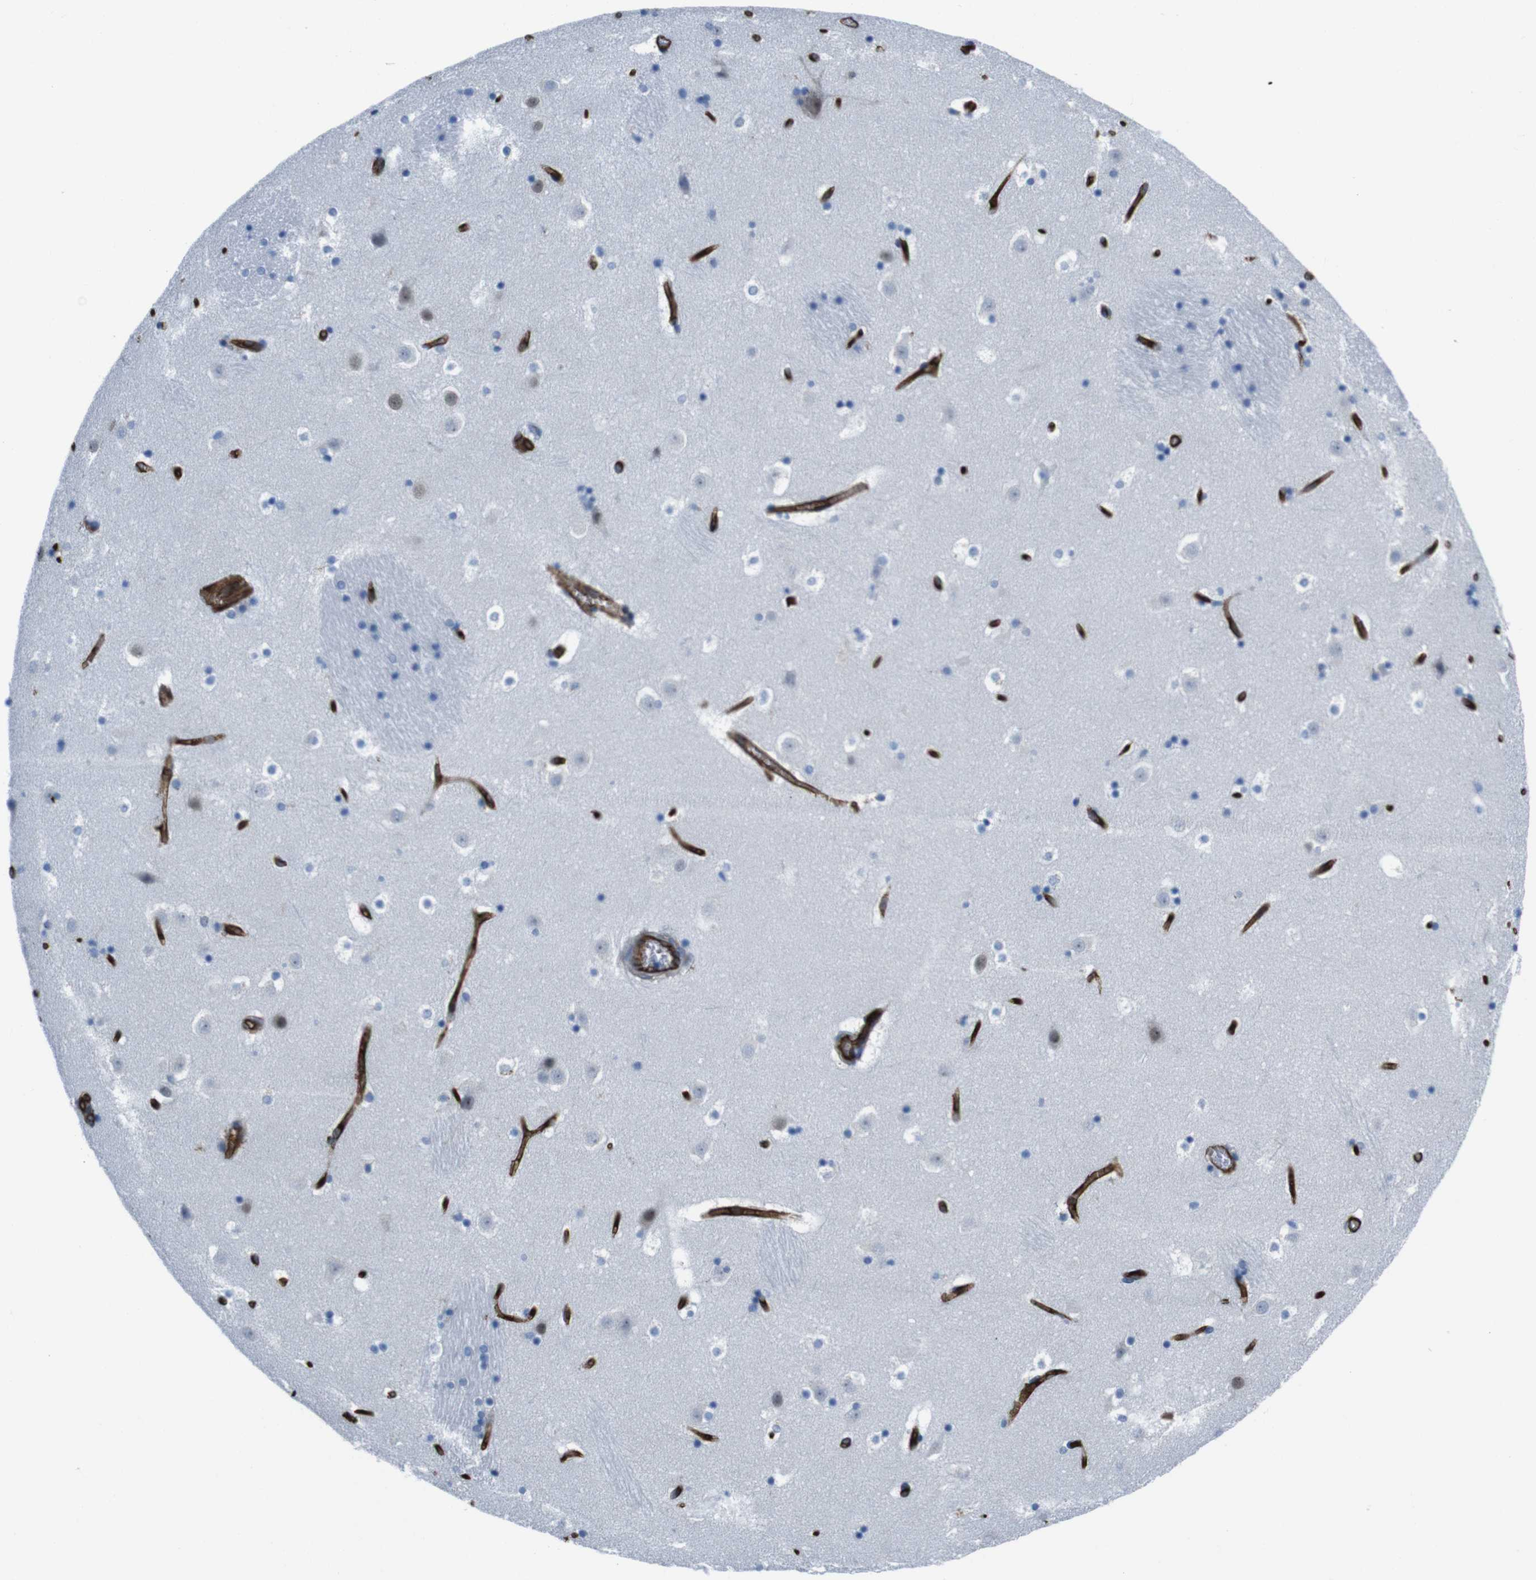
{"staining": {"intensity": "negative", "quantity": "none", "location": "none"}, "tissue": "caudate", "cell_type": "Glial cells", "image_type": "normal", "snomed": [{"axis": "morphology", "description": "Normal tissue, NOS"}, {"axis": "topography", "description": "Lateral ventricle wall"}], "caption": "Unremarkable caudate was stained to show a protein in brown. There is no significant expression in glial cells.", "gene": "HSPA12B", "patient": {"sex": "male", "age": 45}}